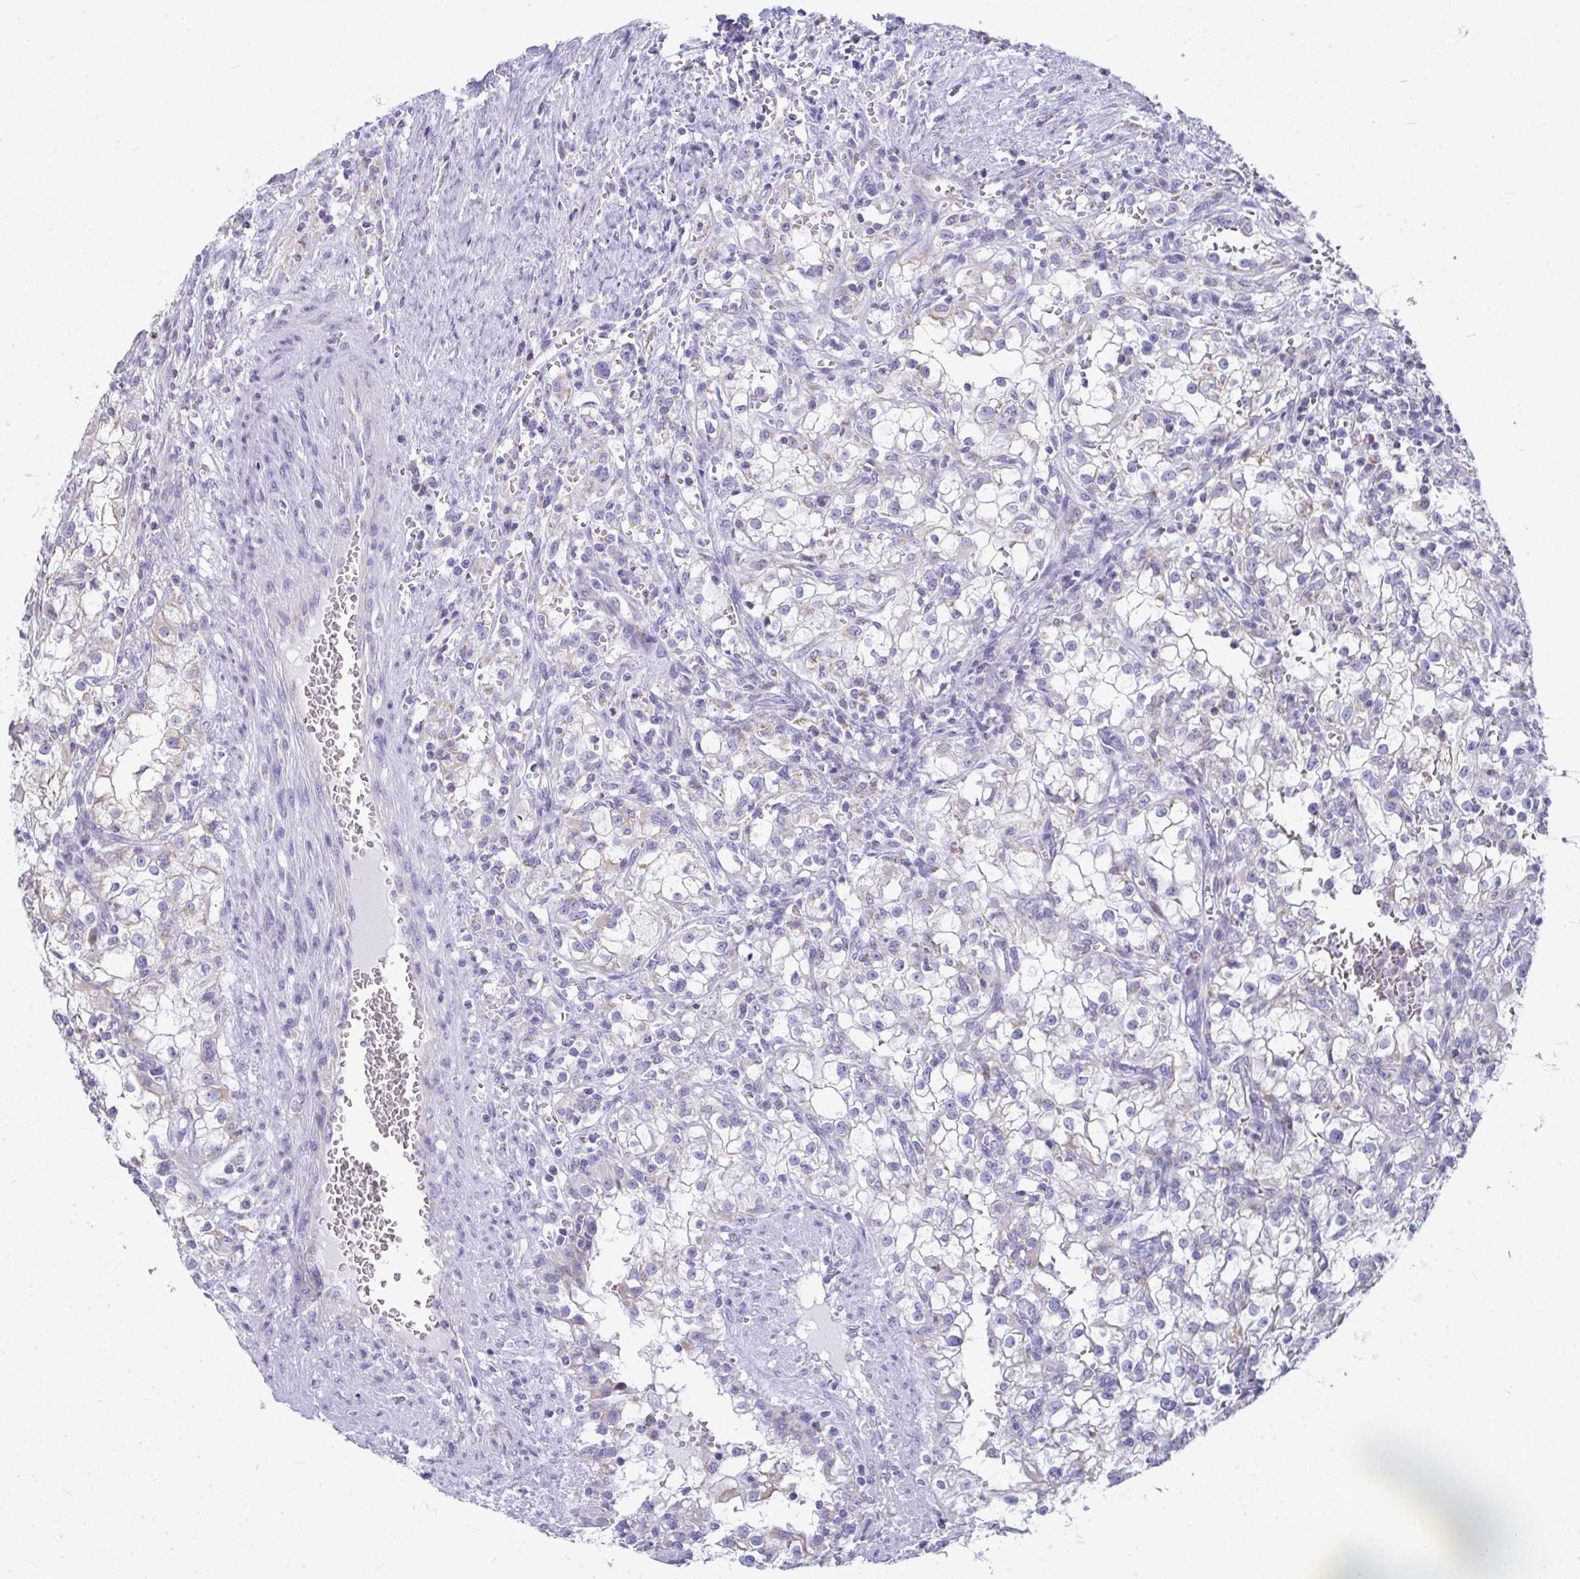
{"staining": {"intensity": "weak", "quantity": "25%-75%", "location": "cytoplasmic/membranous"}, "tissue": "renal cancer", "cell_type": "Tumor cells", "image_type": "cancer", "snomed": [{"axis": "morphology", "description": "Adenocarcinoma, NOS"}, {"axis": "topography", "description": "Kidney"}], "caption": "Protein analysis of adenocarcinoma (renal) tissue exhibits weak cytoplasmic/membranous staining in about 25%-75% of tumor cells.", "gene": "SLC6A1", "patient": {"sex": "female", "age": 74}}